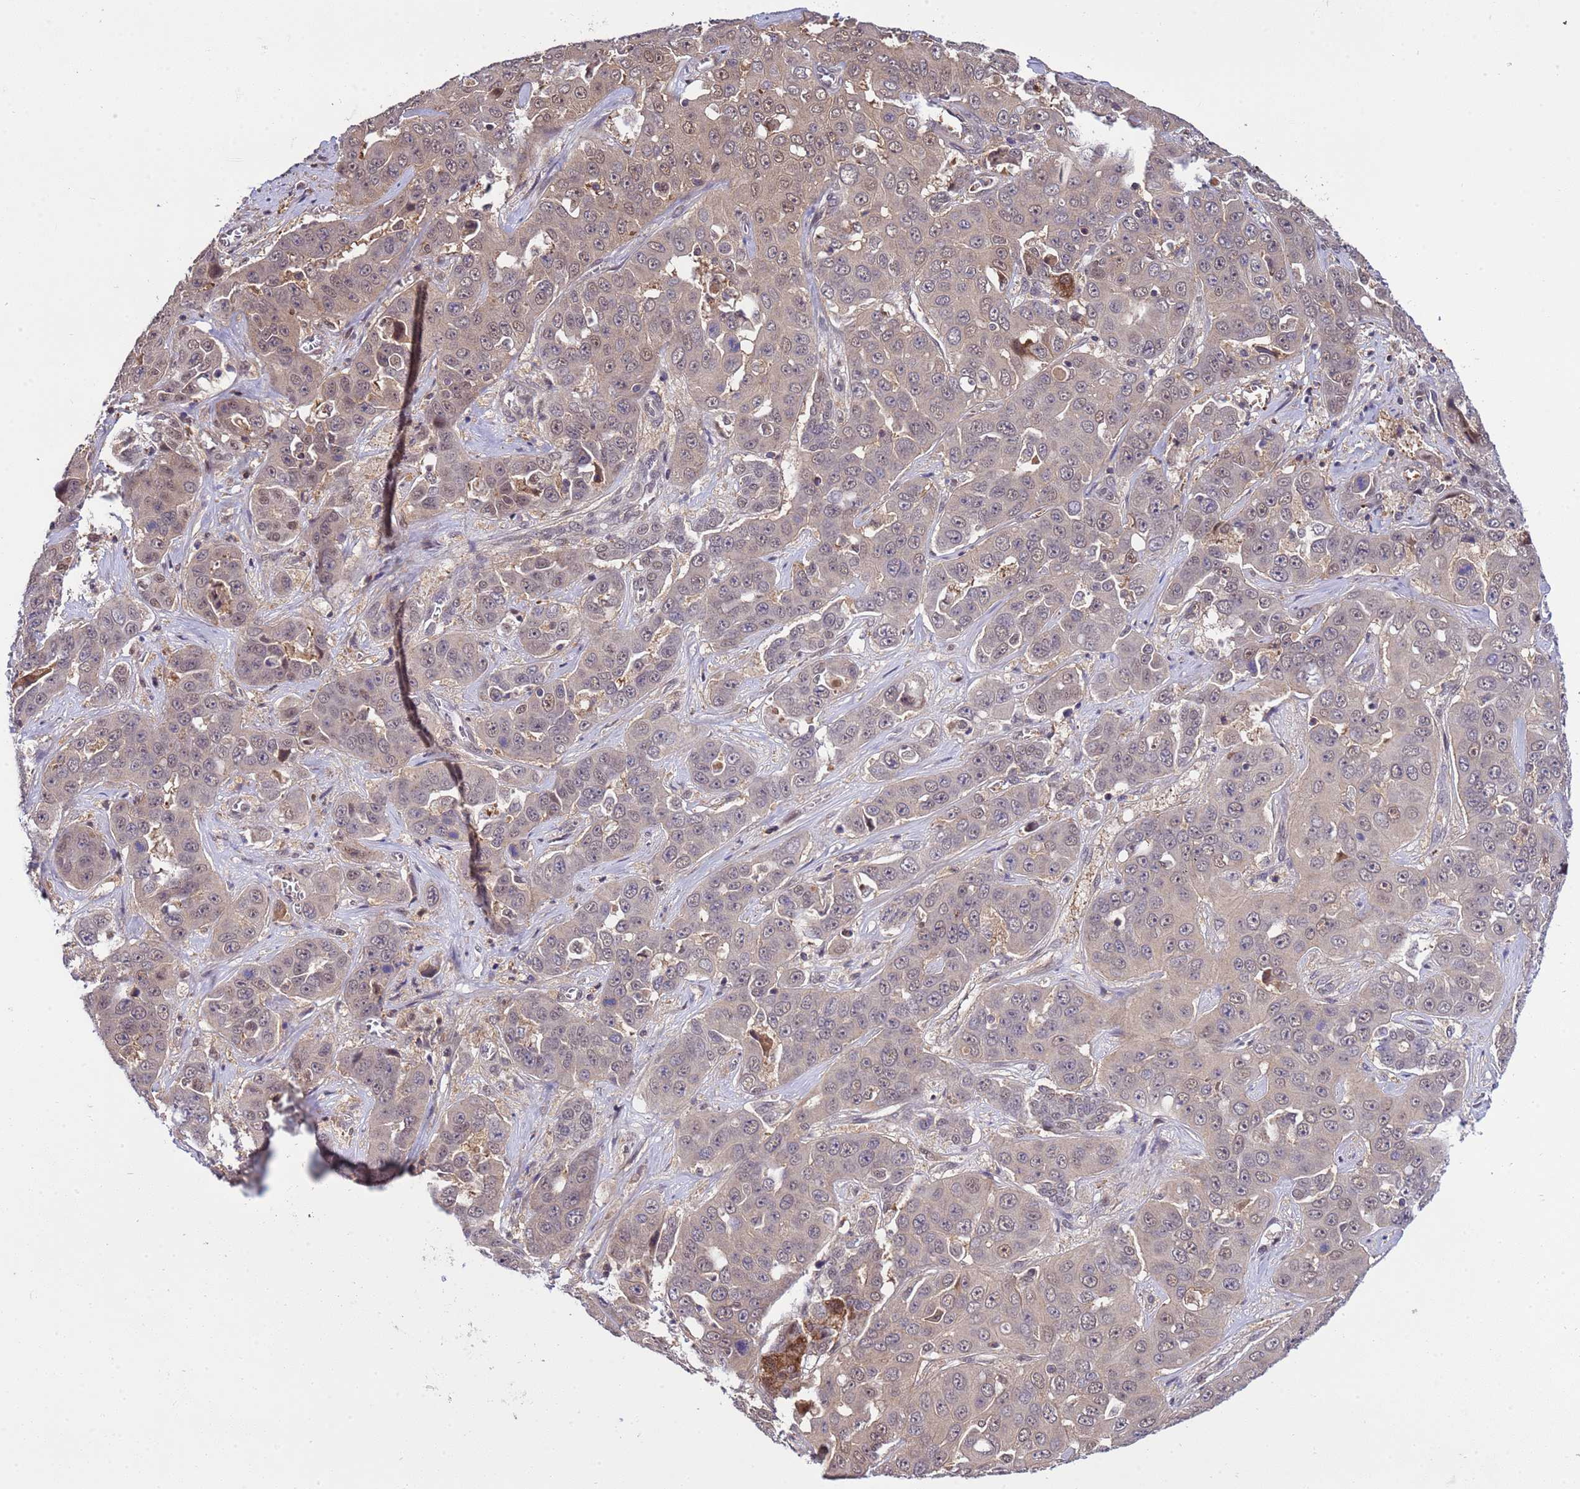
{"staining": {"intensity": "weak", "quantity": "25%-75%", "location": "nuclear"}, "tissue": "liver cancer", "cell_type": "Tumor cells", "image_type": "cancer", "snomed": [{"axis": "morphology", "description": "Cholangiocarcinoma"}, {"axis": "topography", "description": "Liver"}], "caption": "Liver cholangiocarcinoma was stained to show a protein in brown. There is low levels of weak nuclear staining in about 25%-75% of tumor cells.", "gene": "GEN1", "patient": {"sex": "female", "age": 52}}